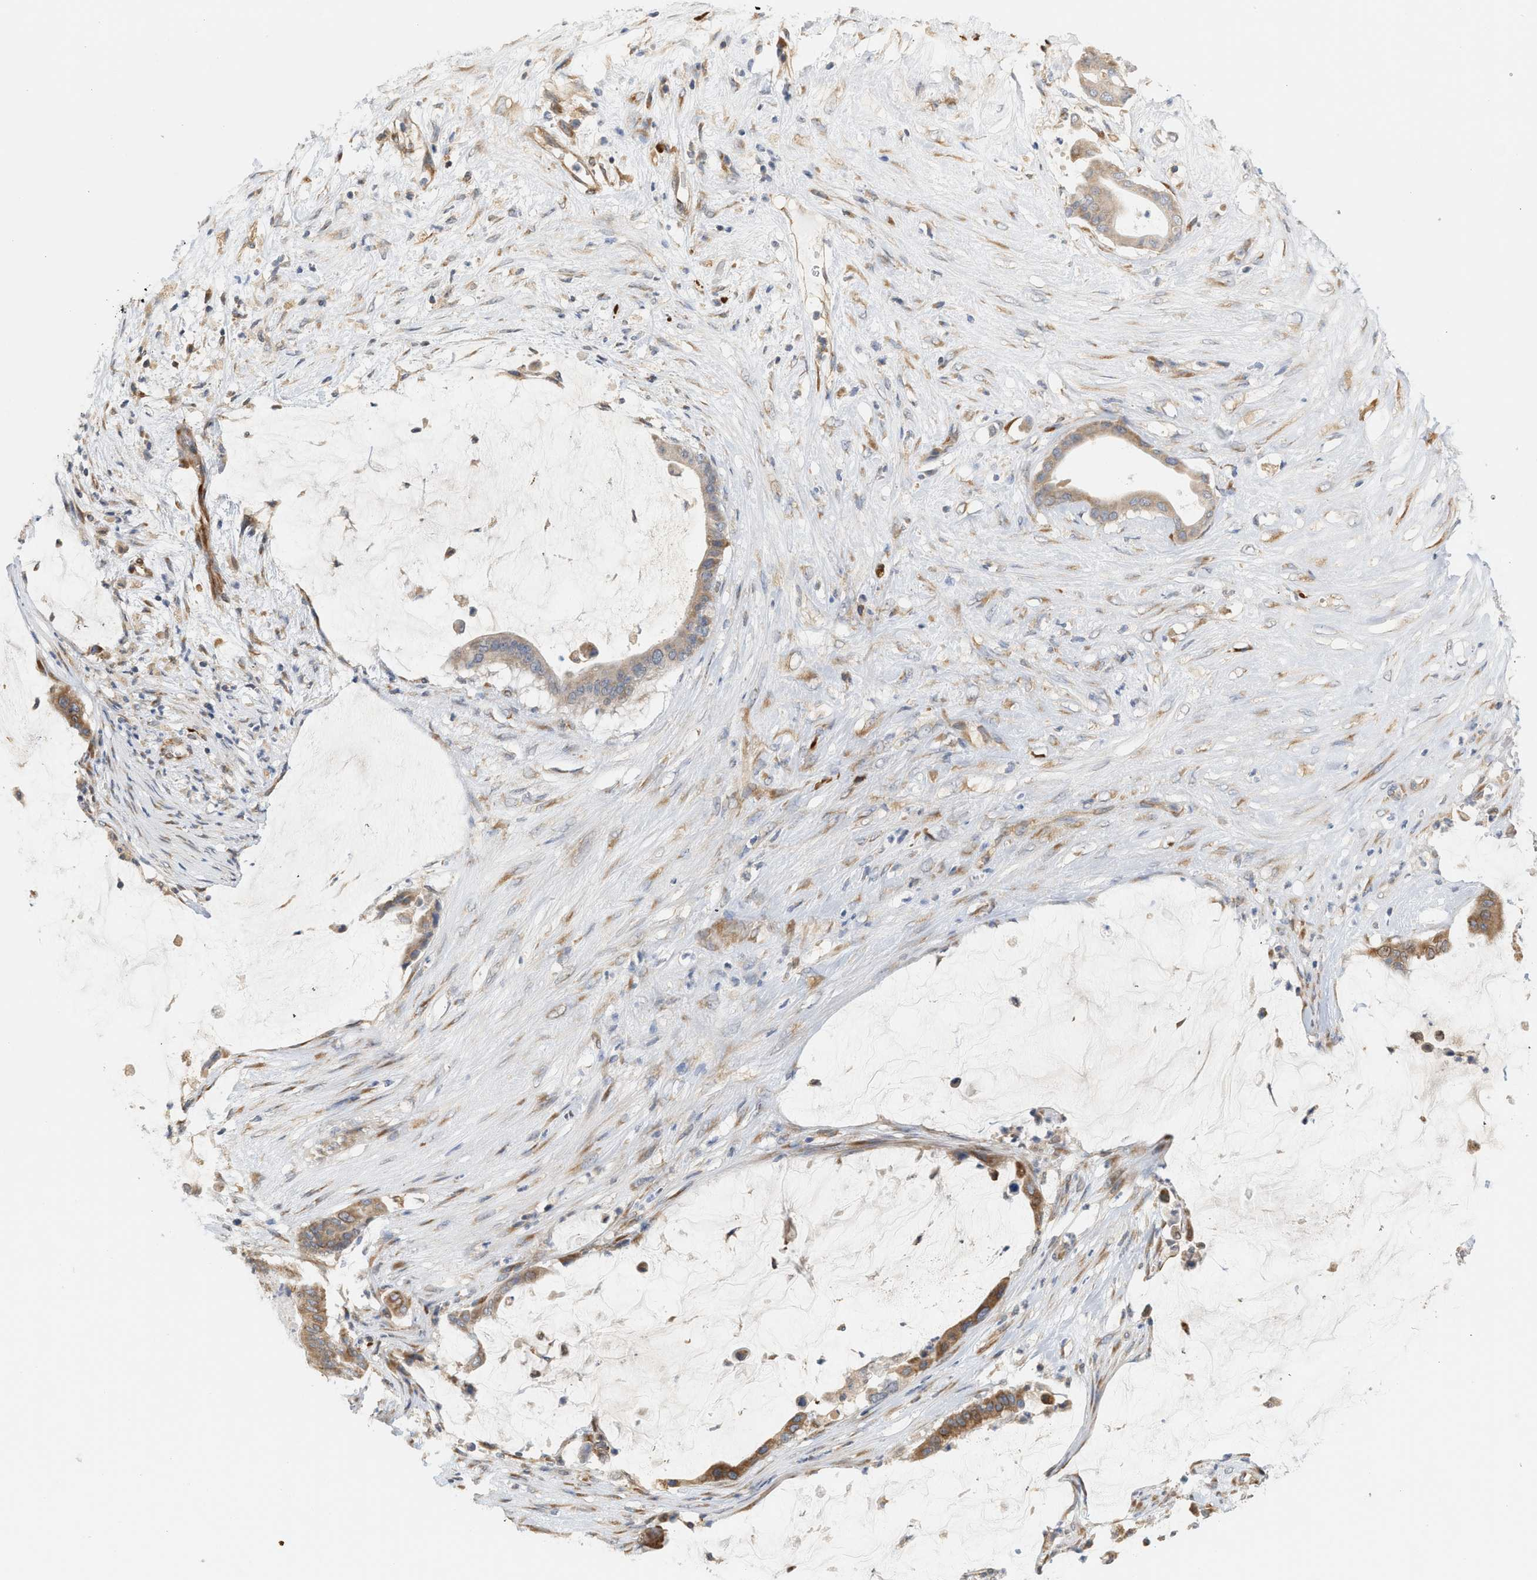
{"staining": {"intensity": "moderate", "quantity": ">75%", "location": "cytoplasmic/membranous"}, "tissue": "pancreatic cancer", "cell_type": "Tumor cells", "image_type": "cancer", "snomed": [{"axis": "morphology", "description": "Adenocarcinoma, NOS"}, {"axis": "topography", "description": "Pancreas"}], "caption": "Protein expression analysis of adenocarcinoma (pancreatic) reveals moderate cytoplasmic/membranous expression in approximately >75% of tumor cells.", "gene": "SVOP", "patient": {"sex": "male", "age": 41}}